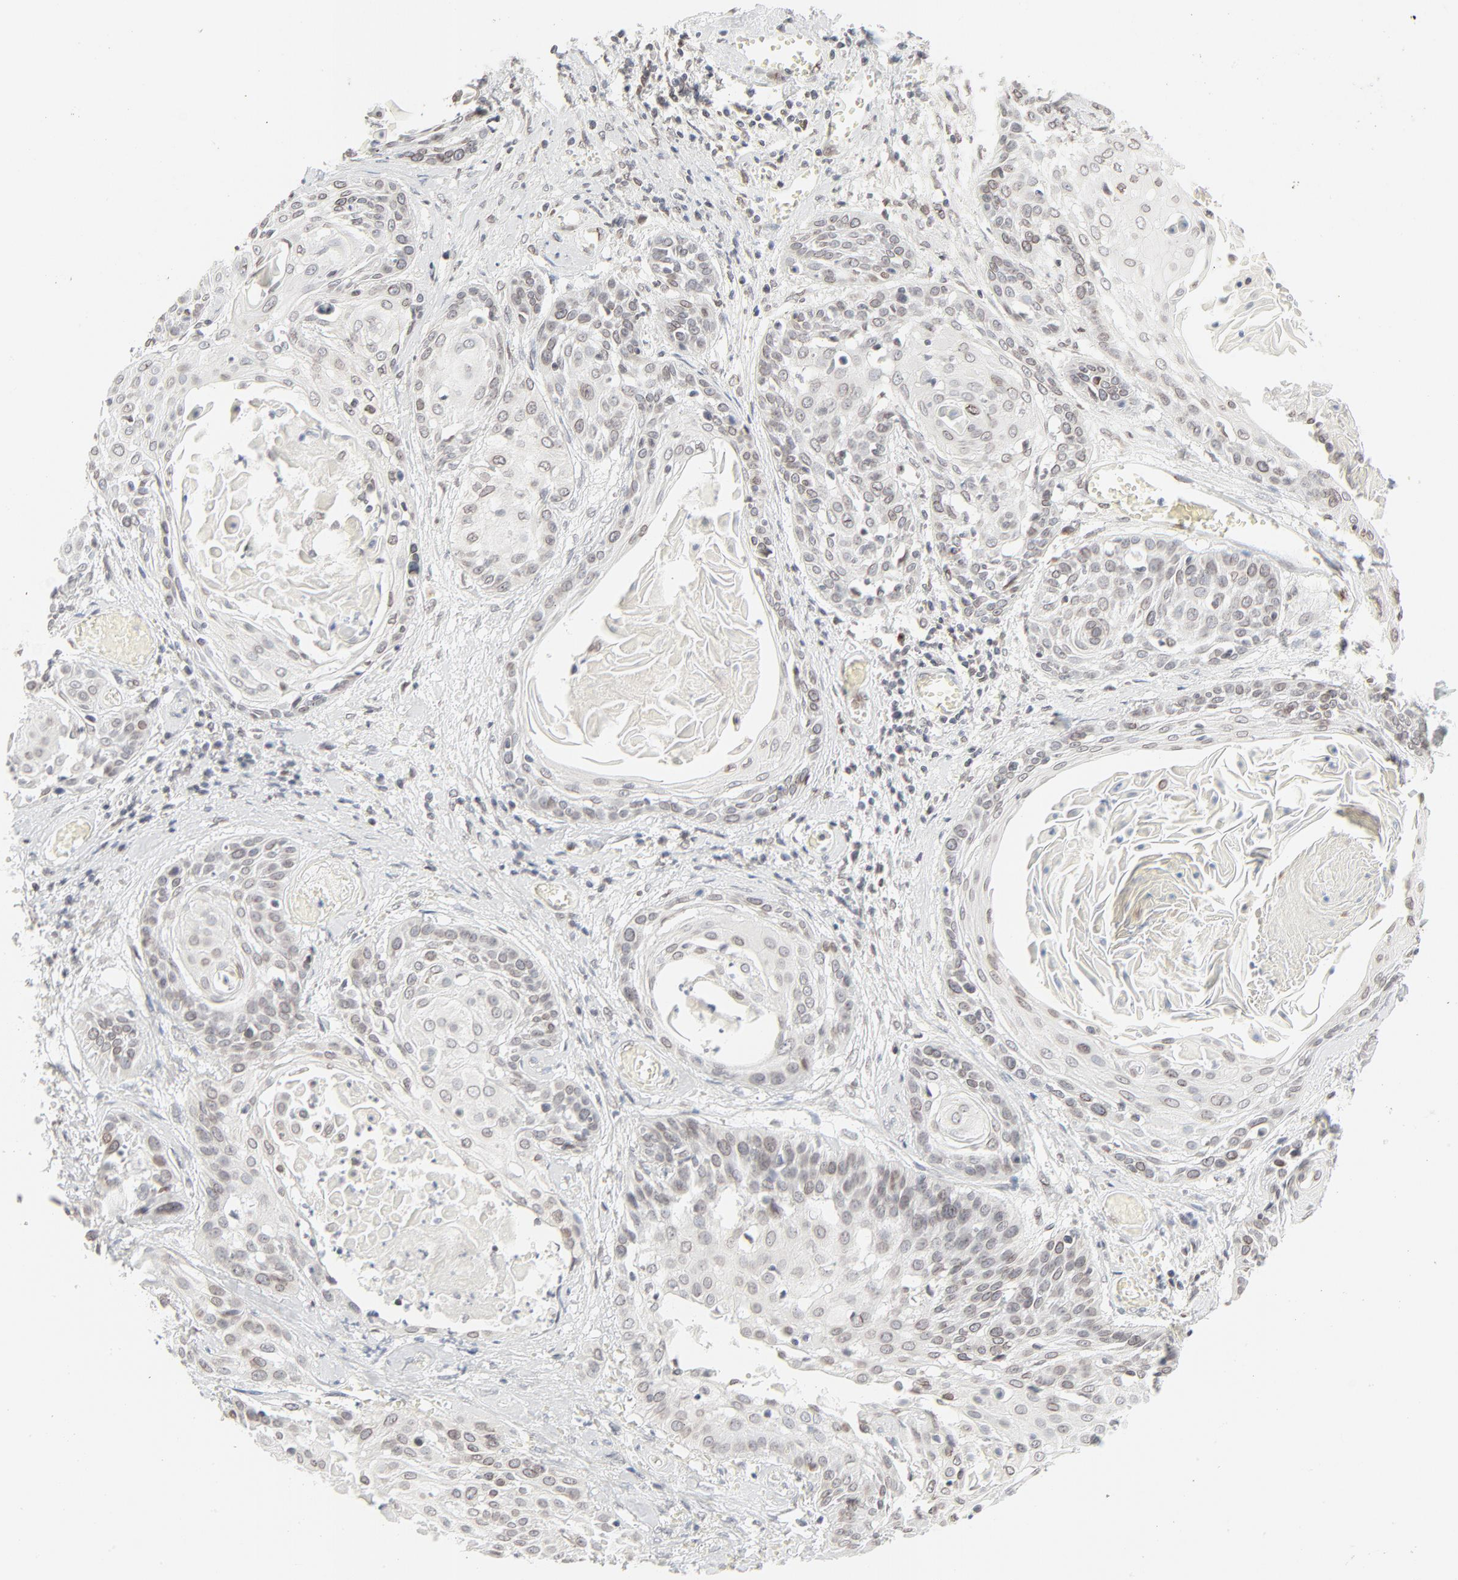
{"staining": {"intensity": "weak", "quantity": "<25%", "location": "cytoplasmic/membranous,nuclear"}, "tissue": "cervical cancer", "cell_type": "Tumor cells", "image_type": "cancer", "snomed": [{"axis": "morphology", "description": "Squamous cell carcinoma, NOS"}, {"axis": "topography", "description": "Cervix"}], "caption": "A histopathology image of human squamous cell carcinoma (cervical) is negative for staining in tumor cells.", "gene": "MAD1L1", "patient": {"sex": "female", "age": 57}}